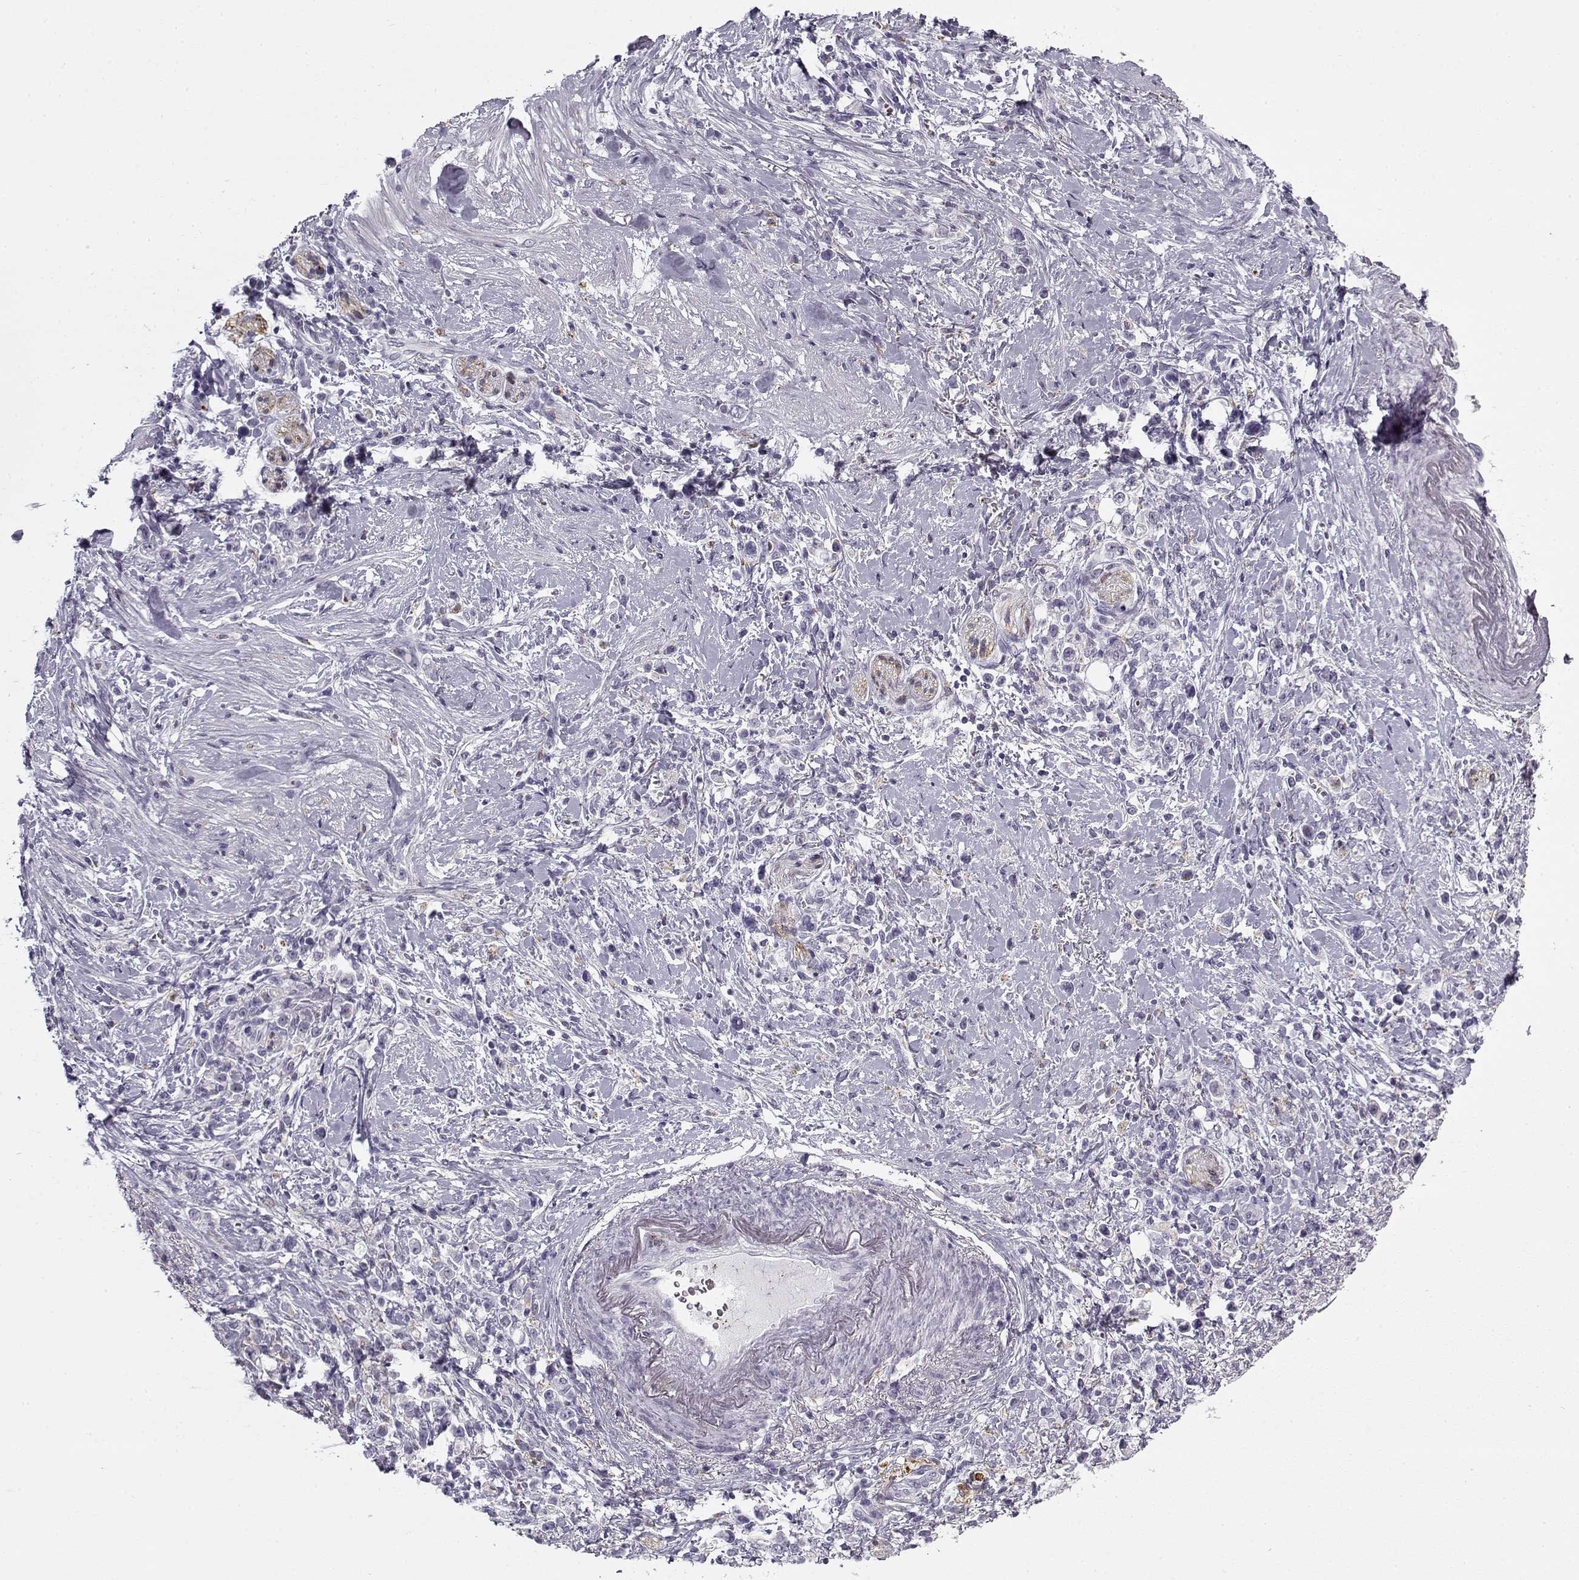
{"staining": {"intensity": "negative", "quantity": "none", "location": "none"}, "tissue": "stomach cancer", "cell_type": "Tumor cells", "image_type": "cancer", "snomed": [{"axis": "morphology", "description": "Adenocarcinoma, NOS"}, {"axis": "topography", "description": "Stomach"}], "caption": "This is a photomicrograph of IHC staining of stomach adenocarcinoma, which shows no positivity in tumor cells.", "gene": "SNCA", "patient": {"sex": "male", "age": 63}}